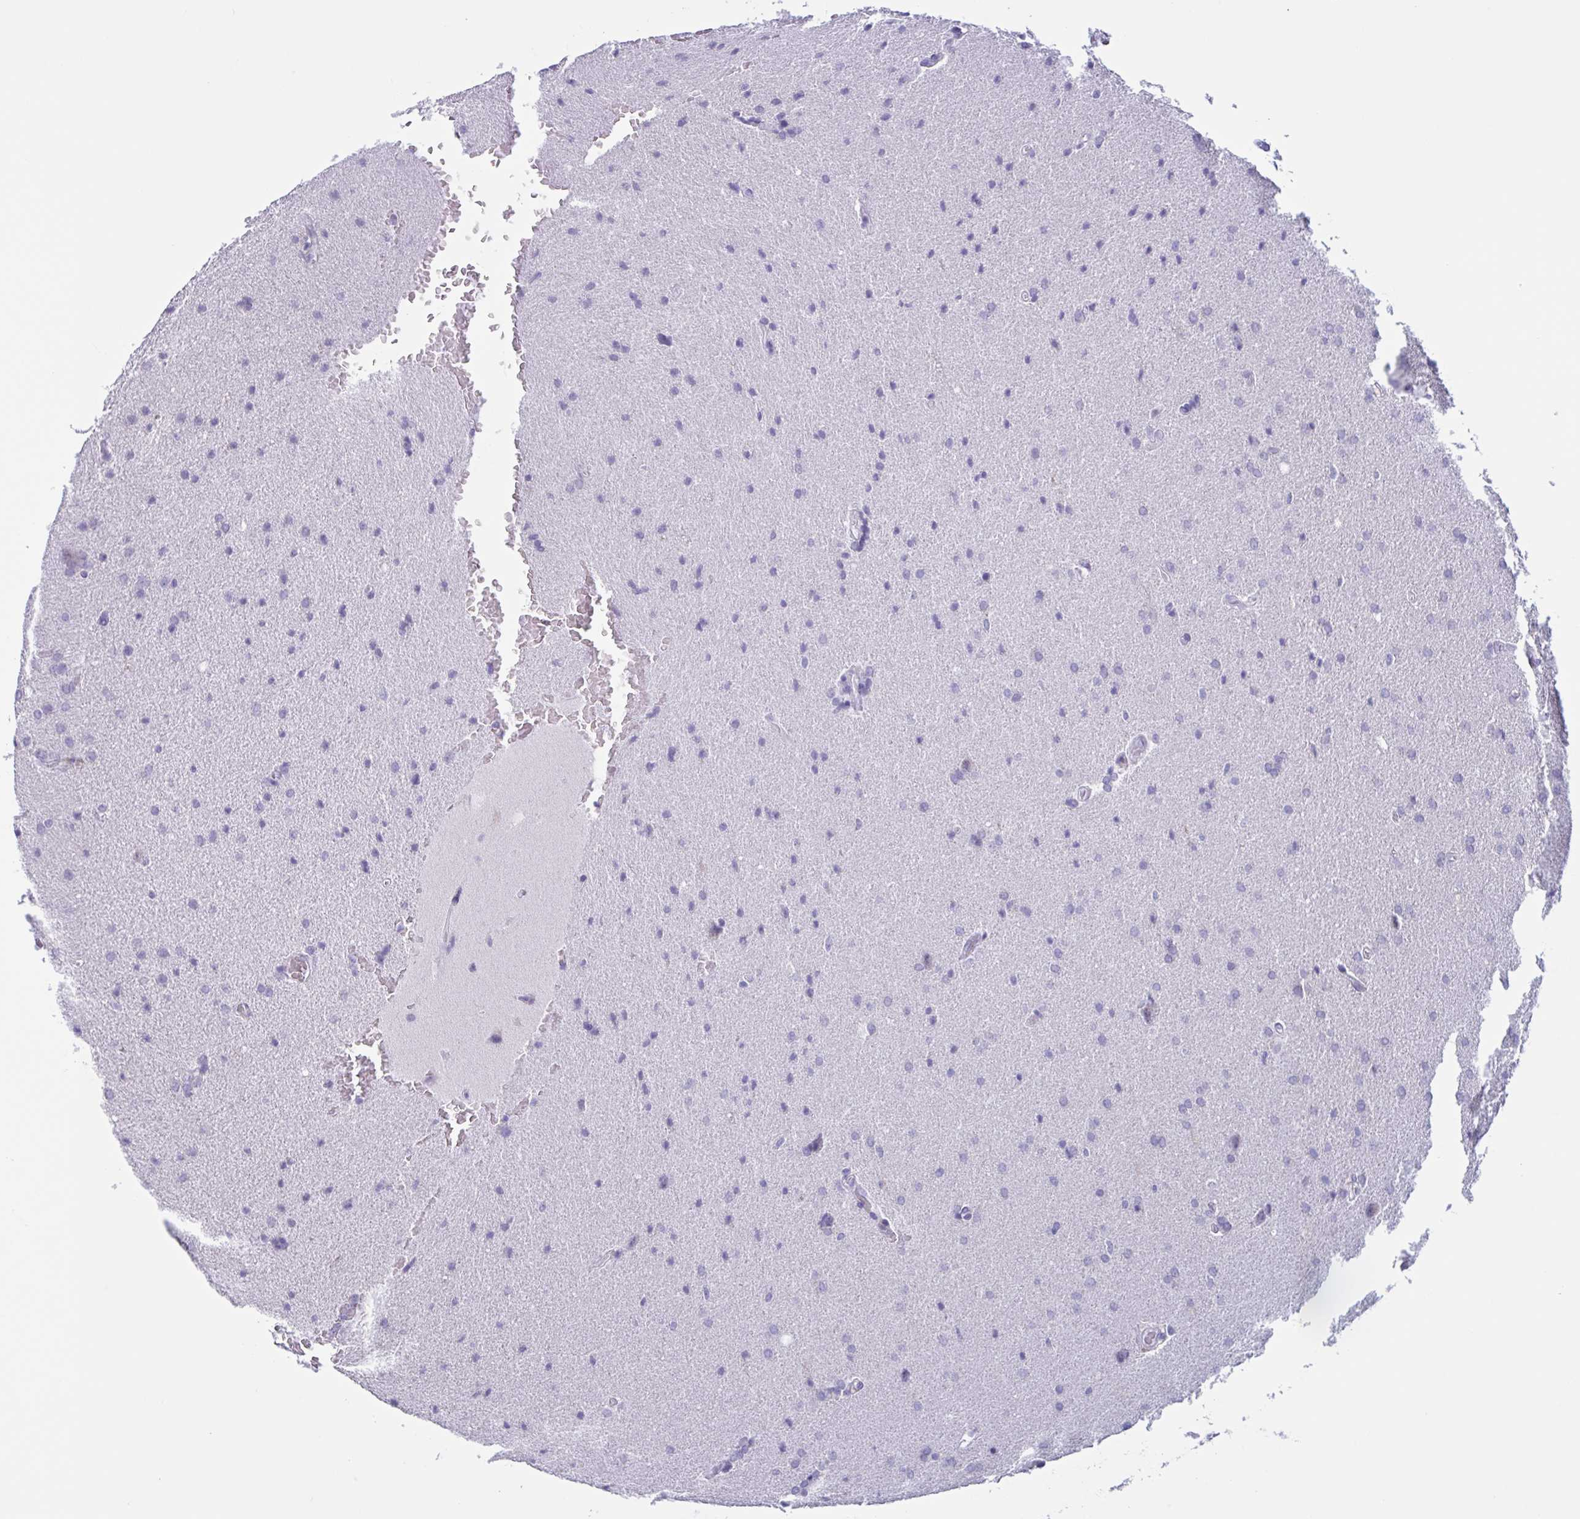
{"staining": {"intensity": "negative", "quantity": "none", "location": "none"}, "tissue": "glioma", "cell_type": "Tumor cells", "image_type": "cancer", "snomed": [{"axis": "morphology", "description": "Glioma, malignant, High grade"}, {"axis": "topography", "description": "Brain"}], "caption": "This photomicrograph is of glioma stained with IHC to label a protein in brown with the nuclei are counter-stained blue. There is no staining in tumor cells.", "gene": "XCL1", "patient": {"sex": "male", "age": 56}}